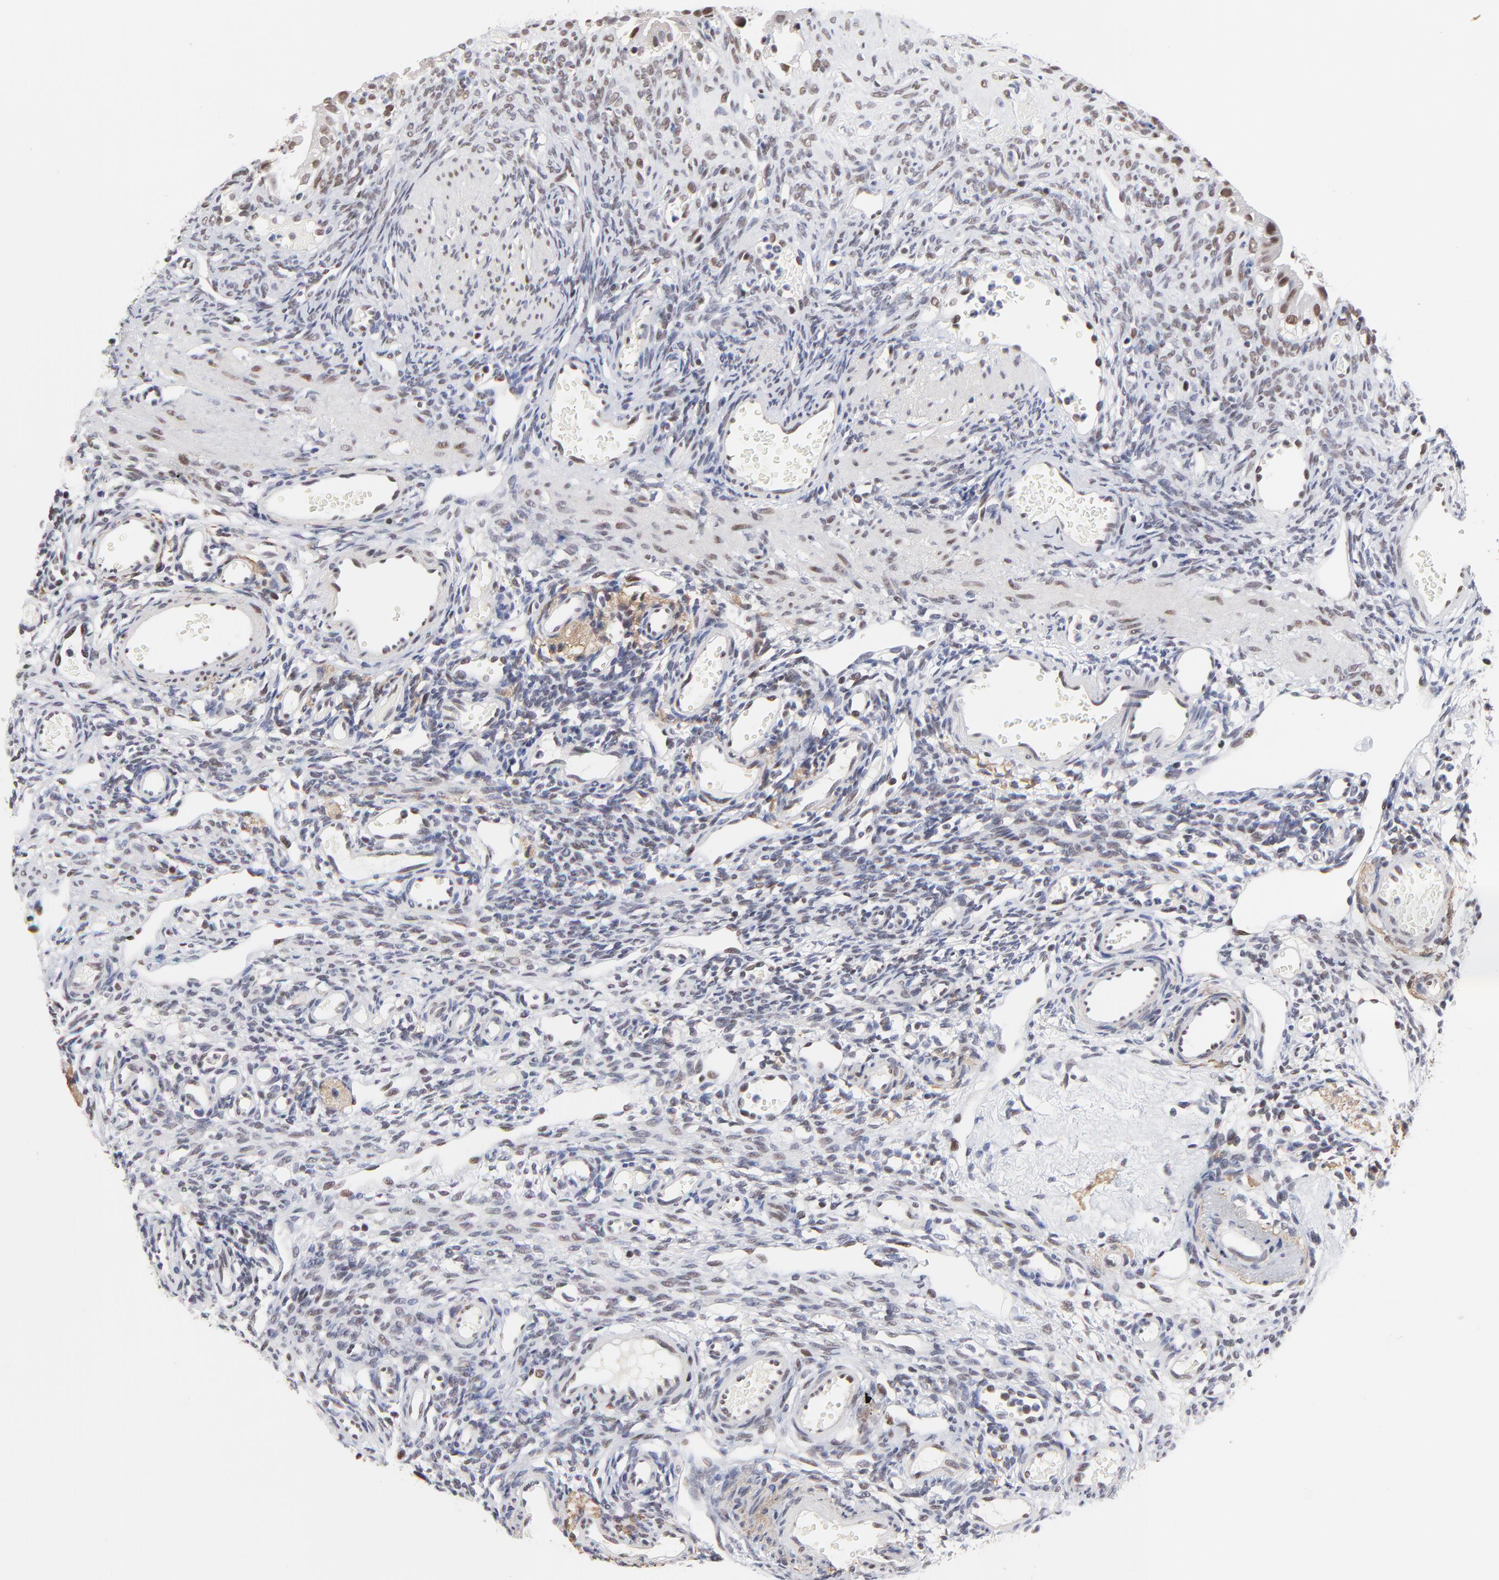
{"staining": {"intensity": "weak", "quantity": "25%-75%", "location": "nuclear"}, "tissue": "ovary", "cell_type": "Follicle cells", "image_type": "normal", "snomed": [{"axis": "morphology", "description": "Normal tissue, NOS"}, {"axis": "topography", "description": "Ovary"}], "caption": "Approximately 25%-75% of follicle cells in normal human ovary show weak nuclear protein expression as visualized by brown immunohistochemical staining.", "gene": "OGFOD1", "patient": {"sex": "female", "age": 33}}